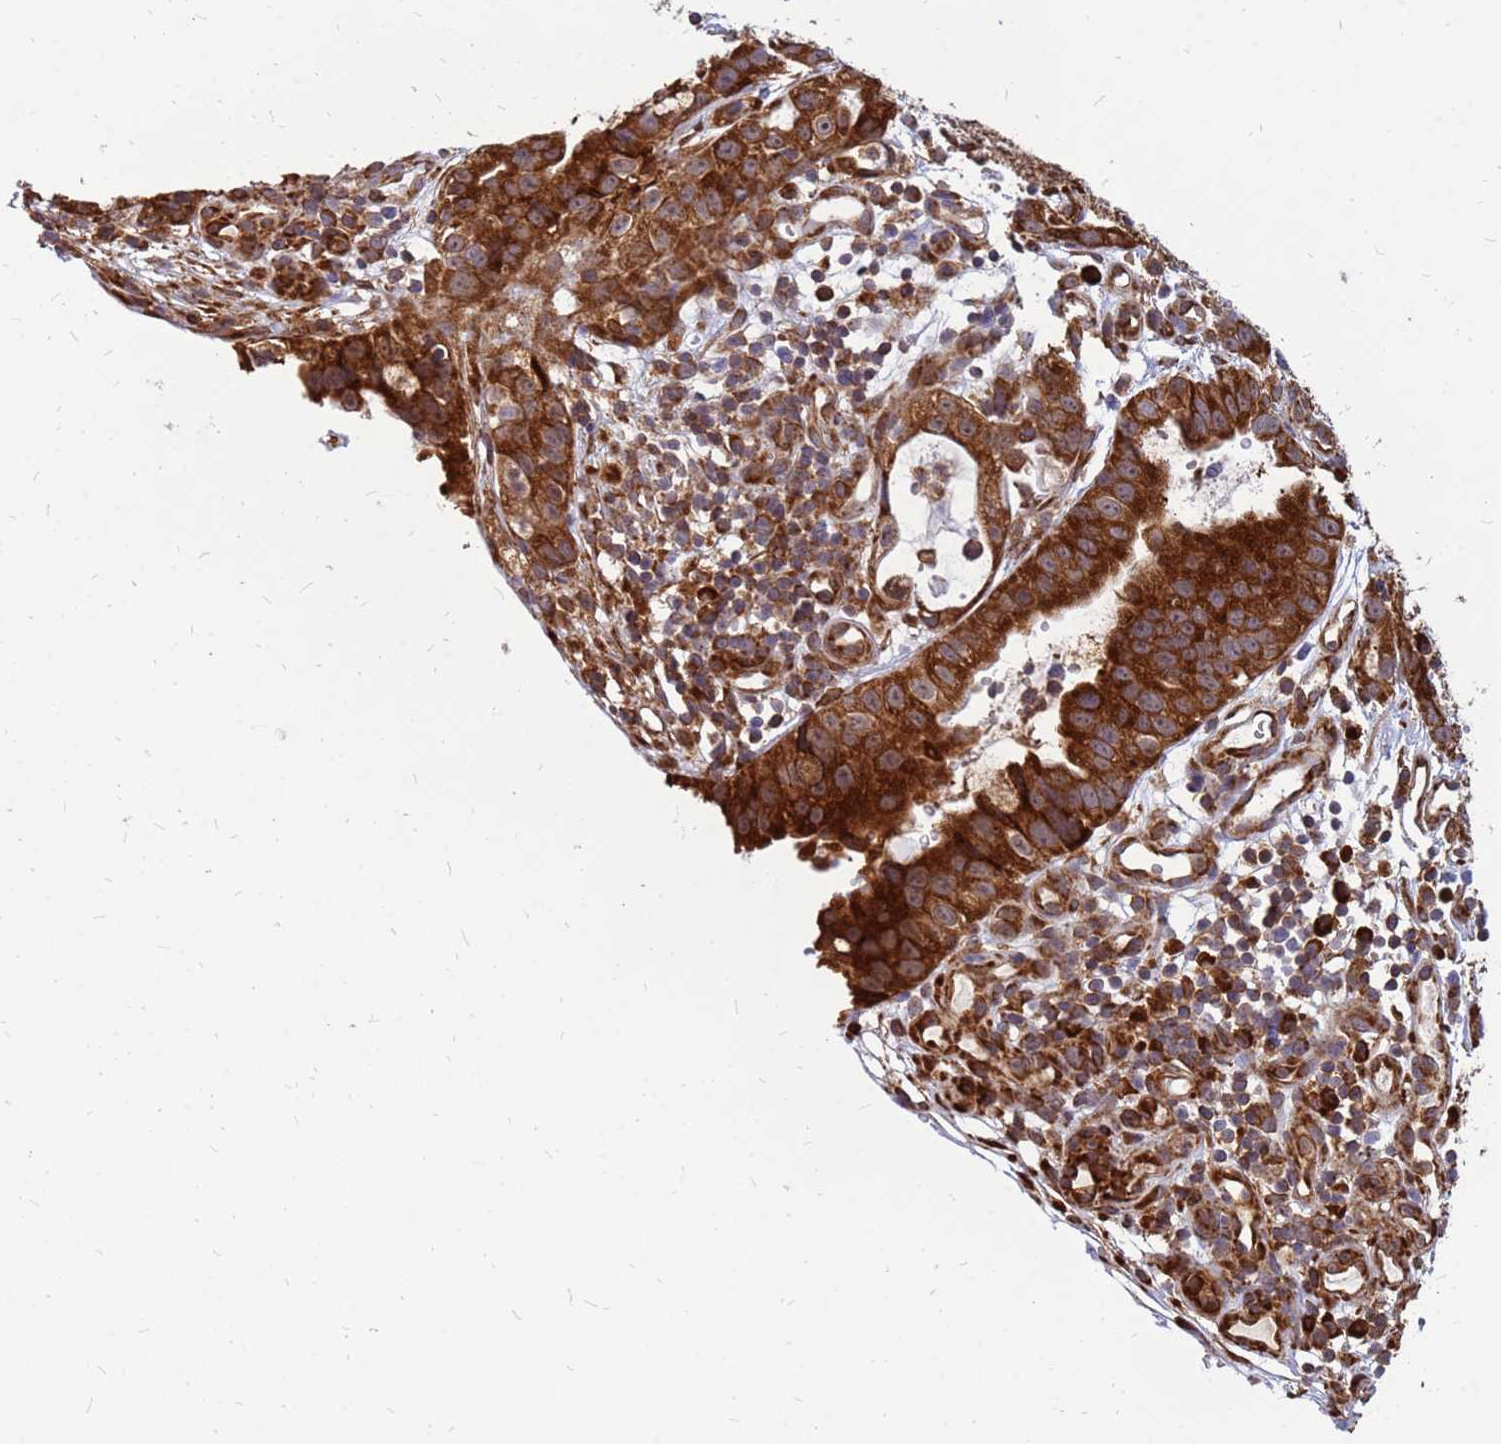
{"staining": {"intensity": "strong", "quantity": ">75%", "location": "cytoplasmic/membranous,nuclear"}, "tissue": "stomach cancer", "cell_type": "Tumor cells", "image_type": "cancer", "snomed": [{"axis": "morphology", "description": "Adenocarcinoma, NOS"}, {"axis": "topography", "description": "Stomach"}], "caption": "Tumor cells demonstrate strong cytoplasmic/membranous and nuclear staining in about >75% of cells in stomach cancer. The staining is performed using DAB brown chromogen to label protein expression. The nuclei are counter-stained blue using hematoxylin.", "gene": "RPL8", "patient": {"sex": "male", "age": 55}}